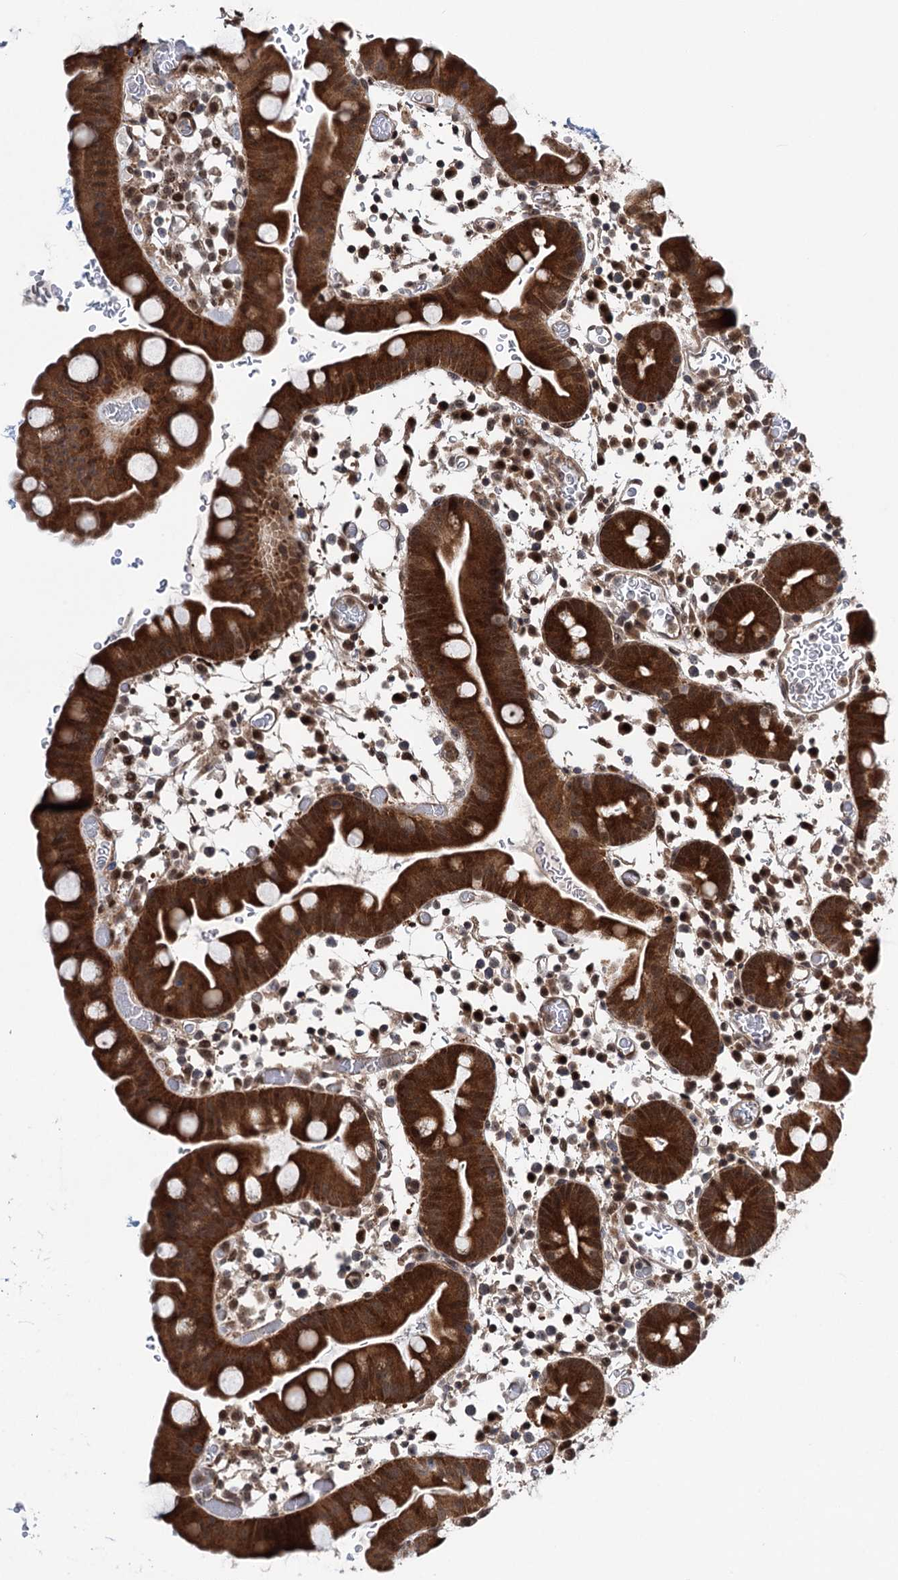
{"staining": {"intensity": "strong", "quantity": ">75%", "location": "cytoplasmic/membranous,nuclear"}, "tissue": "small intestine", "cell_type": "Glandular cells", "image_type": "normal", "snomed": [{"axis": "morphology", "description": "Normal tissue, NOS"}, {"axis": "topography", "description": "Stomach, upper"}, {"axis": "topography", "description": "Stomach, lower"}, {"axis": "topography", "description": "Small intestine"}], "caption": "Immunohistochemical staining of normal human small intestine shows high levels of strong cytoplasmic/membranous,nuclear positivity in about >75% of glandular cells.", "gene": "GPBP1", "patient": {"sex": "male", "age": 68}}